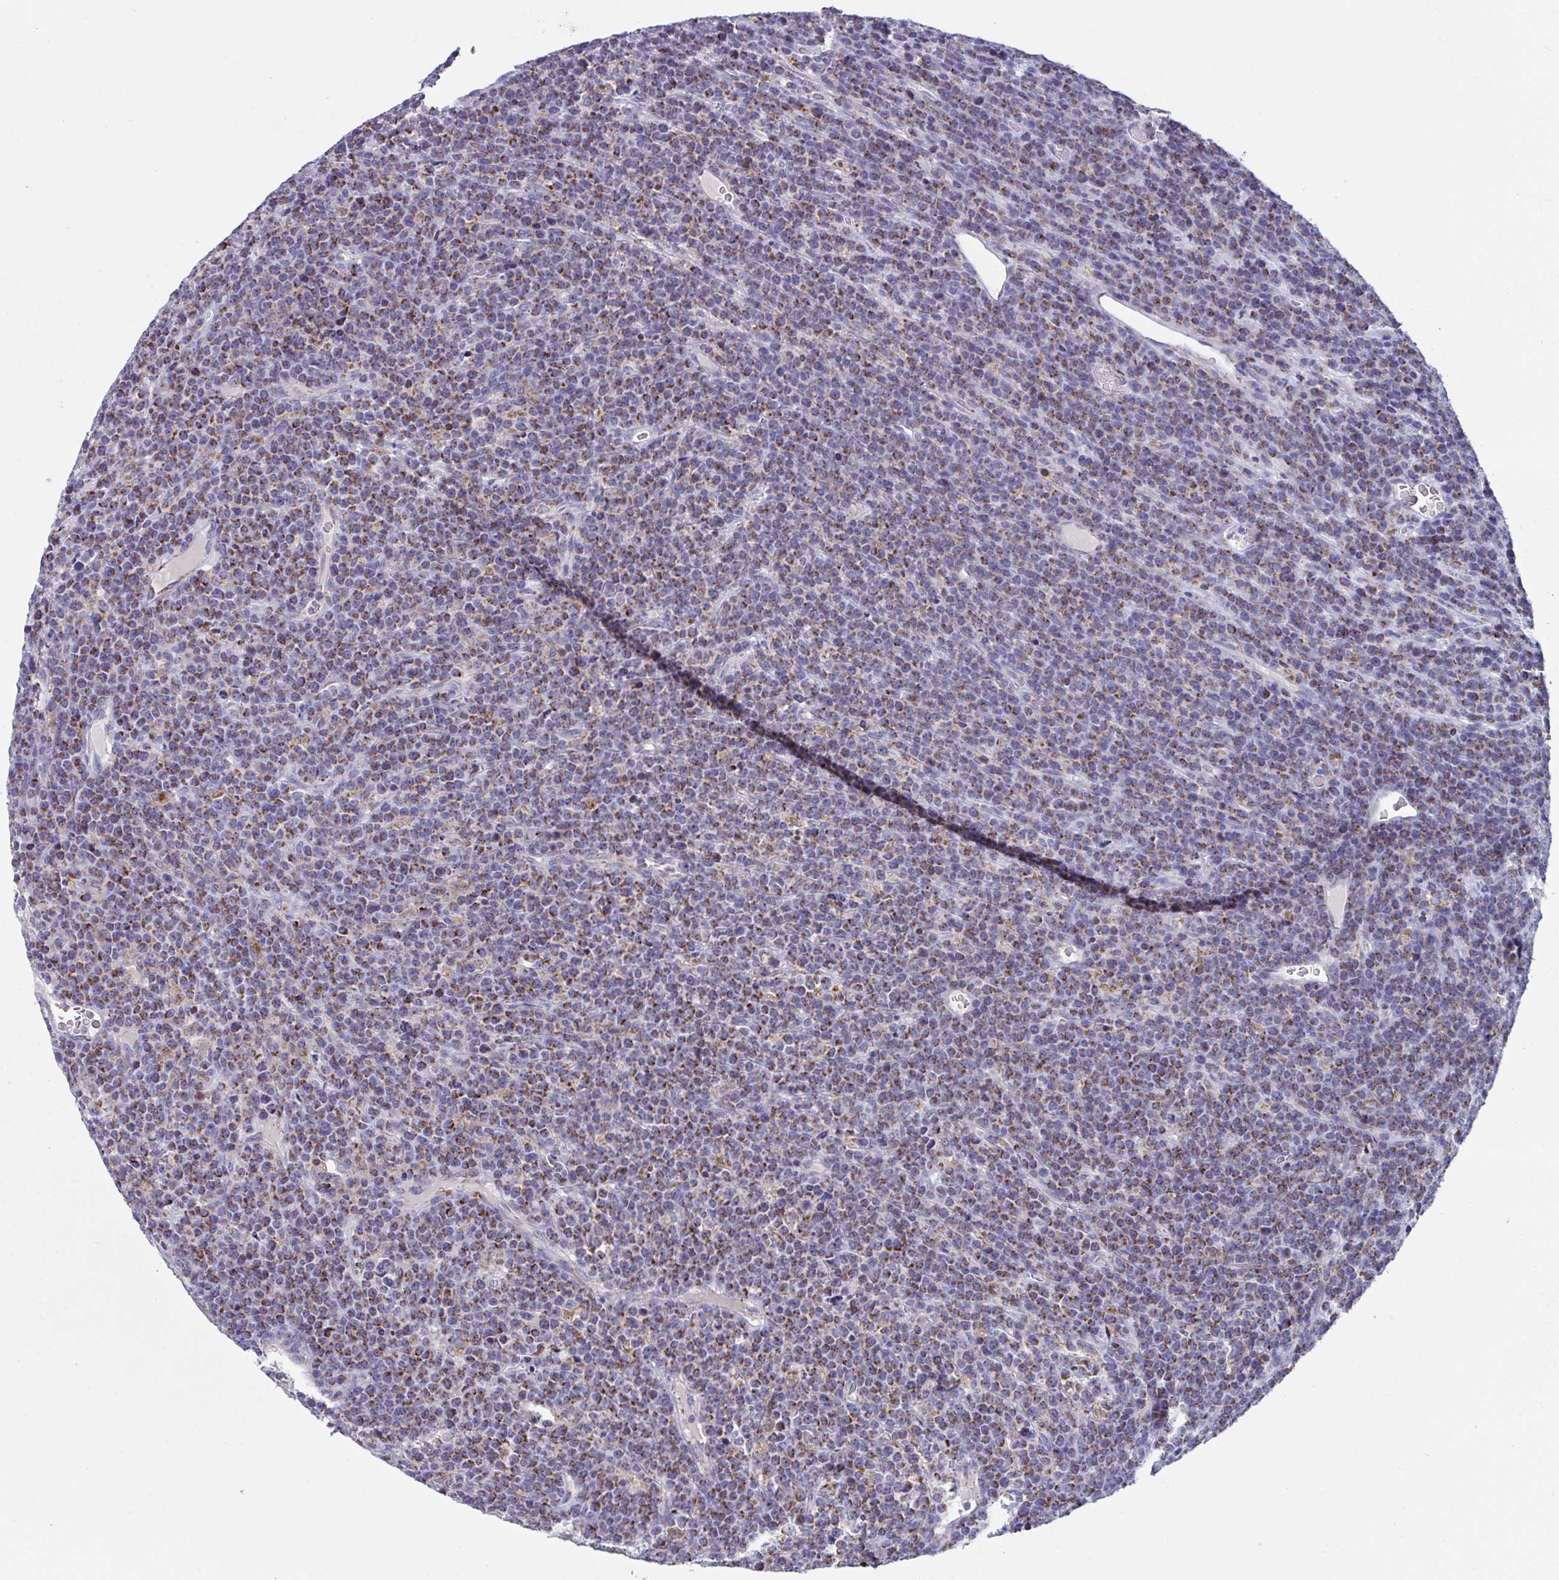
{"staining": {"intensity": "moderate", "quantity": ">75%", "location": "cytoplasmic/membranous"}, "tissue": "lymphoma", "cell_type": "Tumor cells", "image_type": "cancer", "snomed": [{"axis": "morphology", "description": "Malignant lymphoma, non-Hodgkin's type, High grade"}, {"axis": "topography", "description": "Ovary"}], "caption": "Brown immunohistochemical staining in malignant lymphoma, non-Hodgkin's type (high-grade) displays moderate cytoplasmic/membranous positivity in approximately >75% of tumor cells. (DAB = brown stain, brightfield microscopy at high magnification).", "gene": "BCAT2", "patient": {"sex": "female", "age": 56}}